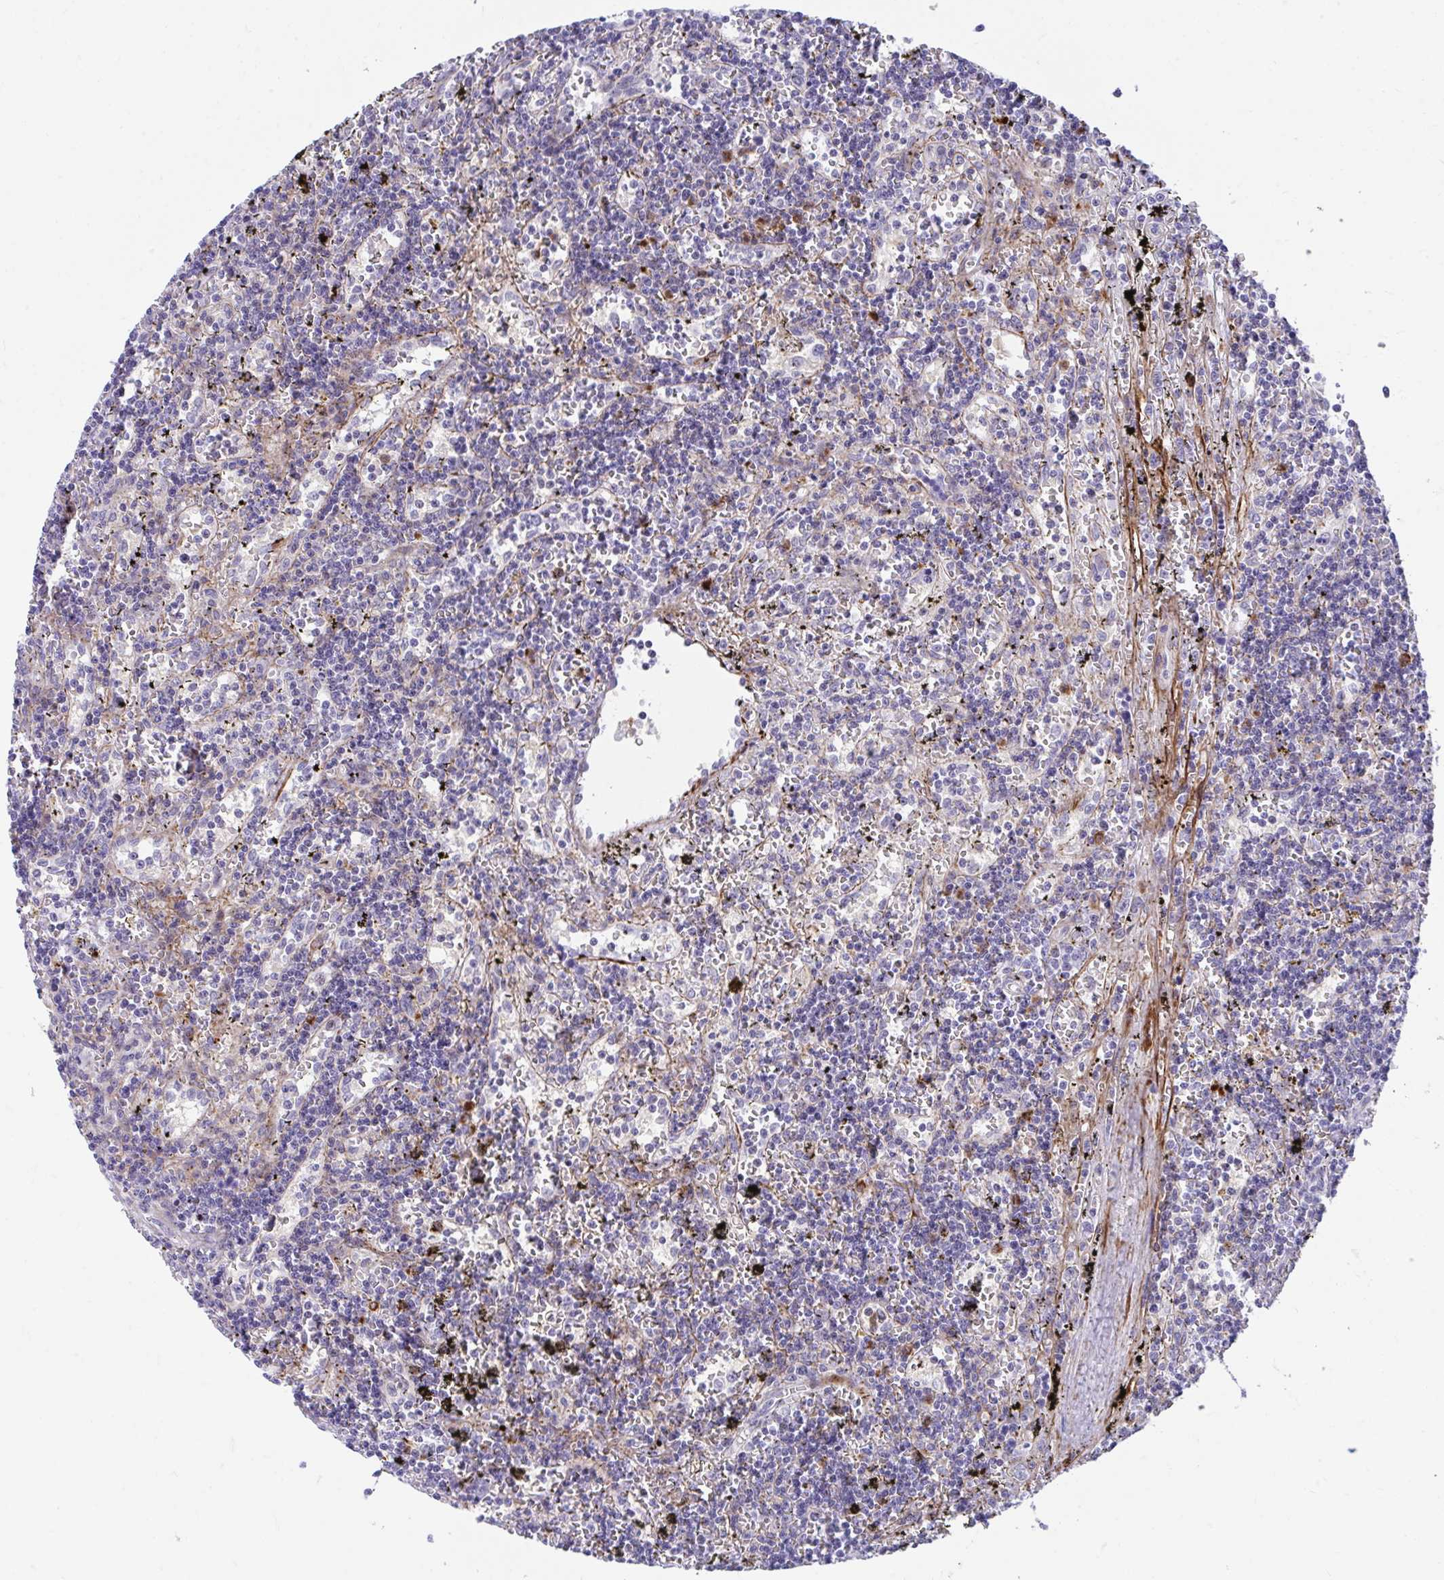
{"staining": {"intensity": "negative", "quantity": "none", "location": "none"}, "tissue": "lymphoma", "cell_type": "Tumor cells", "image_type": "cancer", "snomed": [{"axis": "morphology", "description": "Malignant lymphoma, non-Hodgkin's type, Low grade"}, {"axis": "topography", "description": "Spleen"}], "caption": "The IHC image has no significant staining in tumor cells of malignant lymphoma, non-Hodgkin's type (low-grade) tissue.", "gene": "CSTB", "patient": {"sex": "male", "age": 60}}